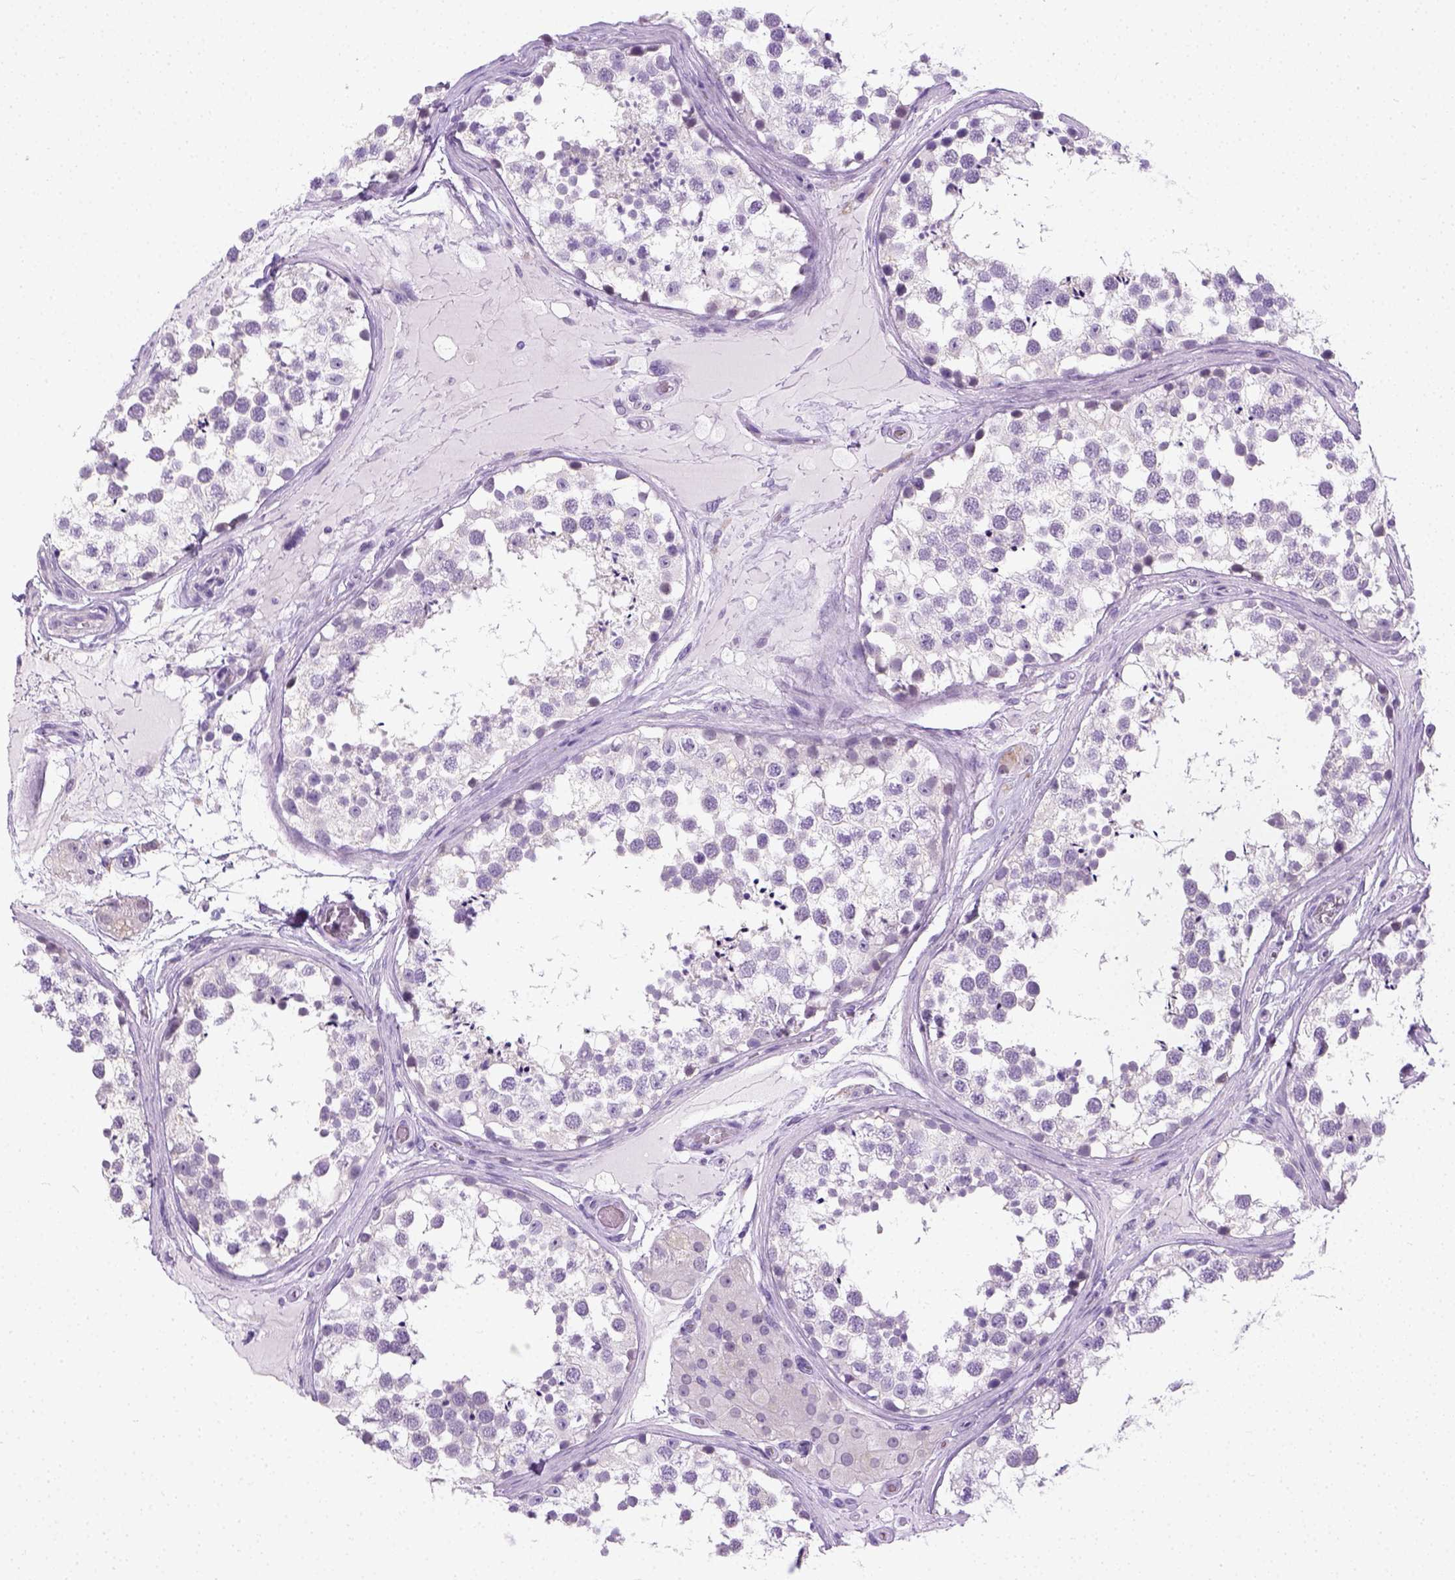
{"staining": {"intensity": "negative", "quantity": "none", "location": "none"}, "tissue": "testis", "cell_type": "Cells in seminiferous ducts", "image_type": "normal", "snomed": [{"axis": "morphology", "description": "Normal tissue, NOS"}, {"axis": "morphology", "description": "Seminoma, NOS"}, {"axis": "topography", "description": "Testis"}], "caption": "Cells in seminiferous ducts show no significant positivity in normal testis. (Brightfield microscopy of DAB immunohistochemistry (IHC) at high magnification).", "gene": "LGSN", "patient": {"sex": "male", "age": 65}}